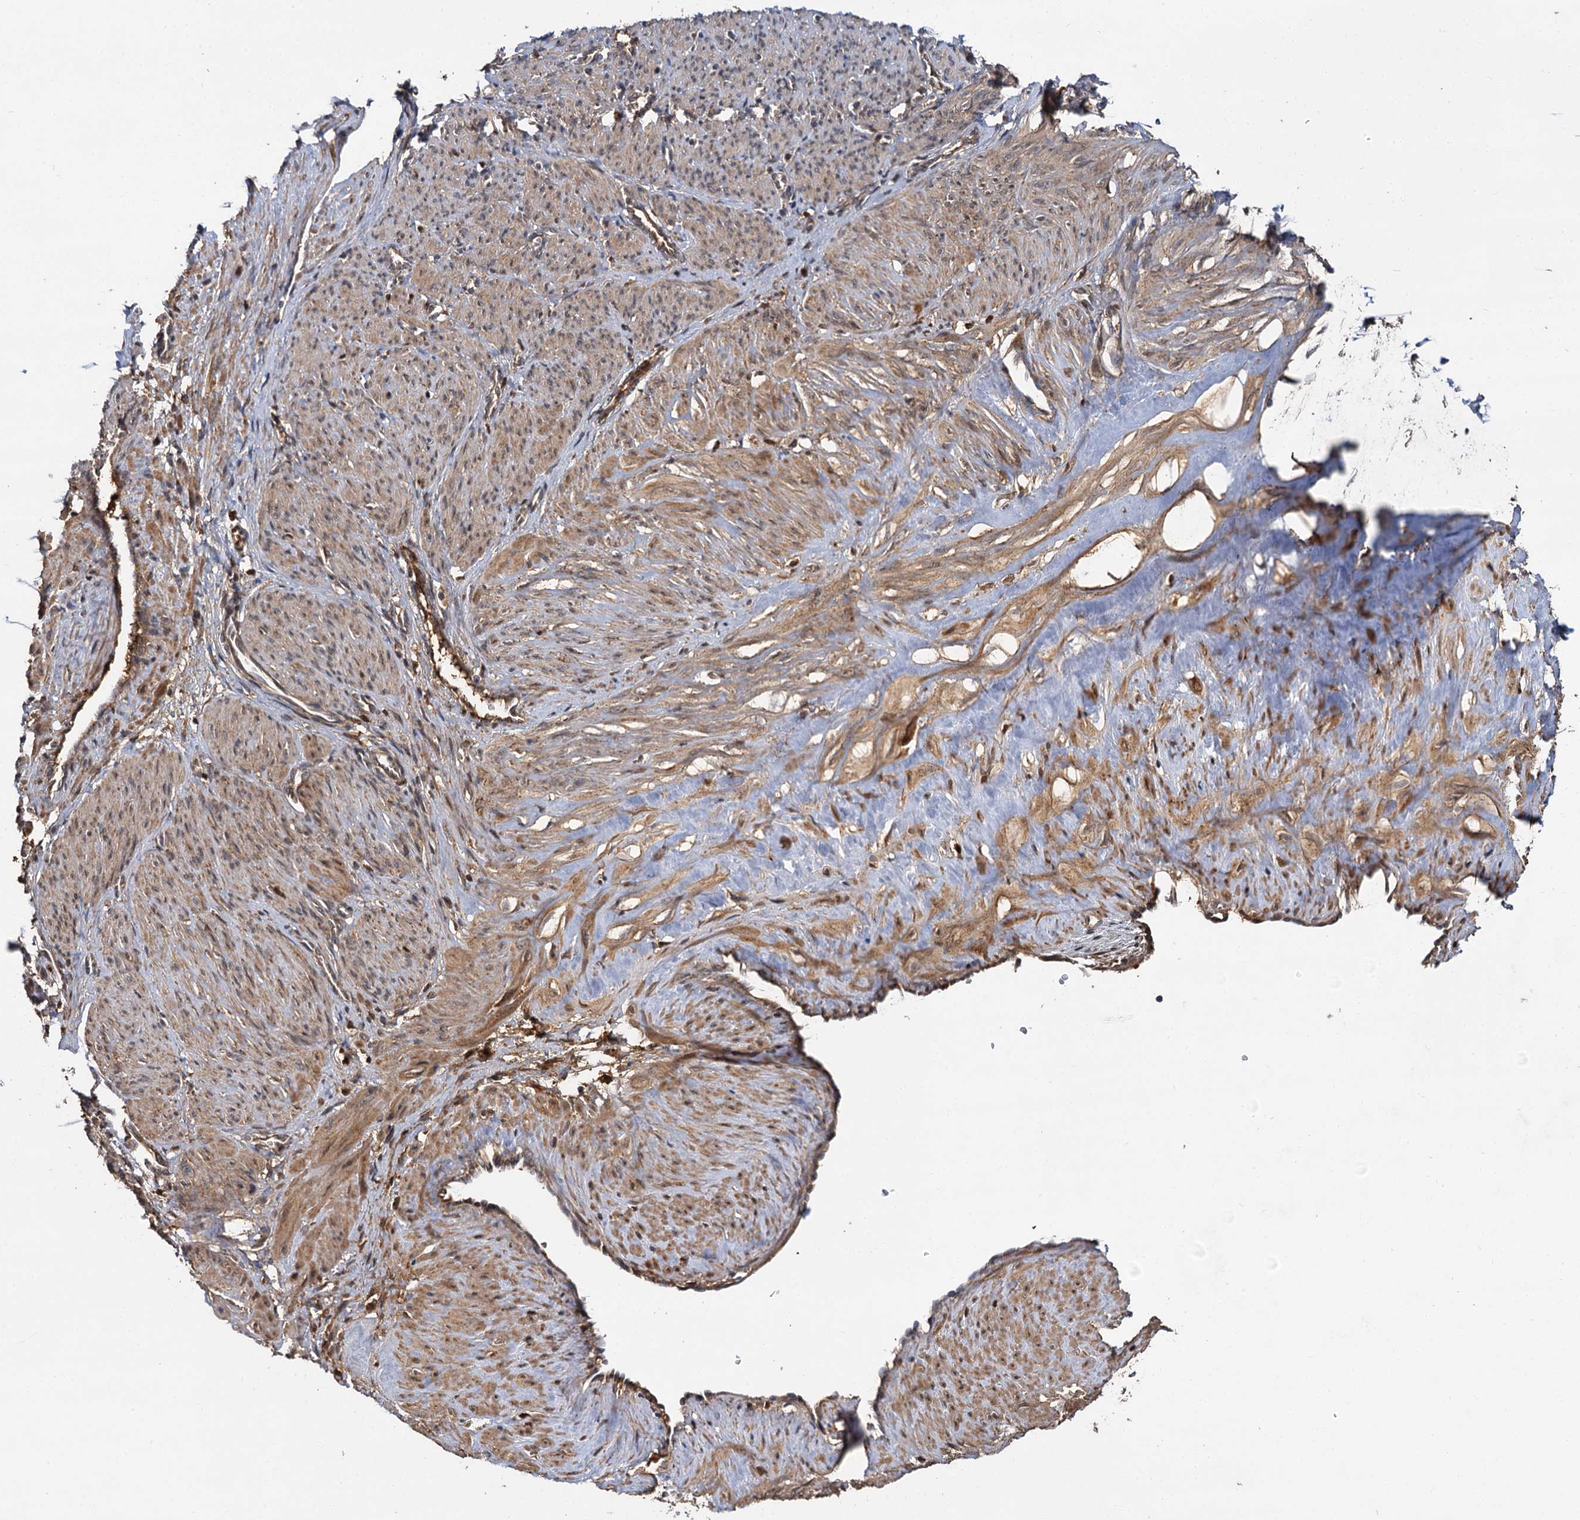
{"staining": {"intensity": "moderate", "quantity": "25%-75%", "location": "cytoplasmic/membranous"}, "tissue": "smooth muscle", "cell_type": "Smooth muscle cells", "image_type": "normal", "snomed": [{"axis": "morphology", "description": "Normal tissue, NOS"}, {"axis": "topography", "description": "Endometrium"}], "caption": "Smooth muscle cells reveal medium levels of moderate cytoplasmic/membranous positivity in approximately 25%-75% of cells in normal smooth muscle.", "gene": "MBD6", "patient": {"sex": "female", "age": 33}}